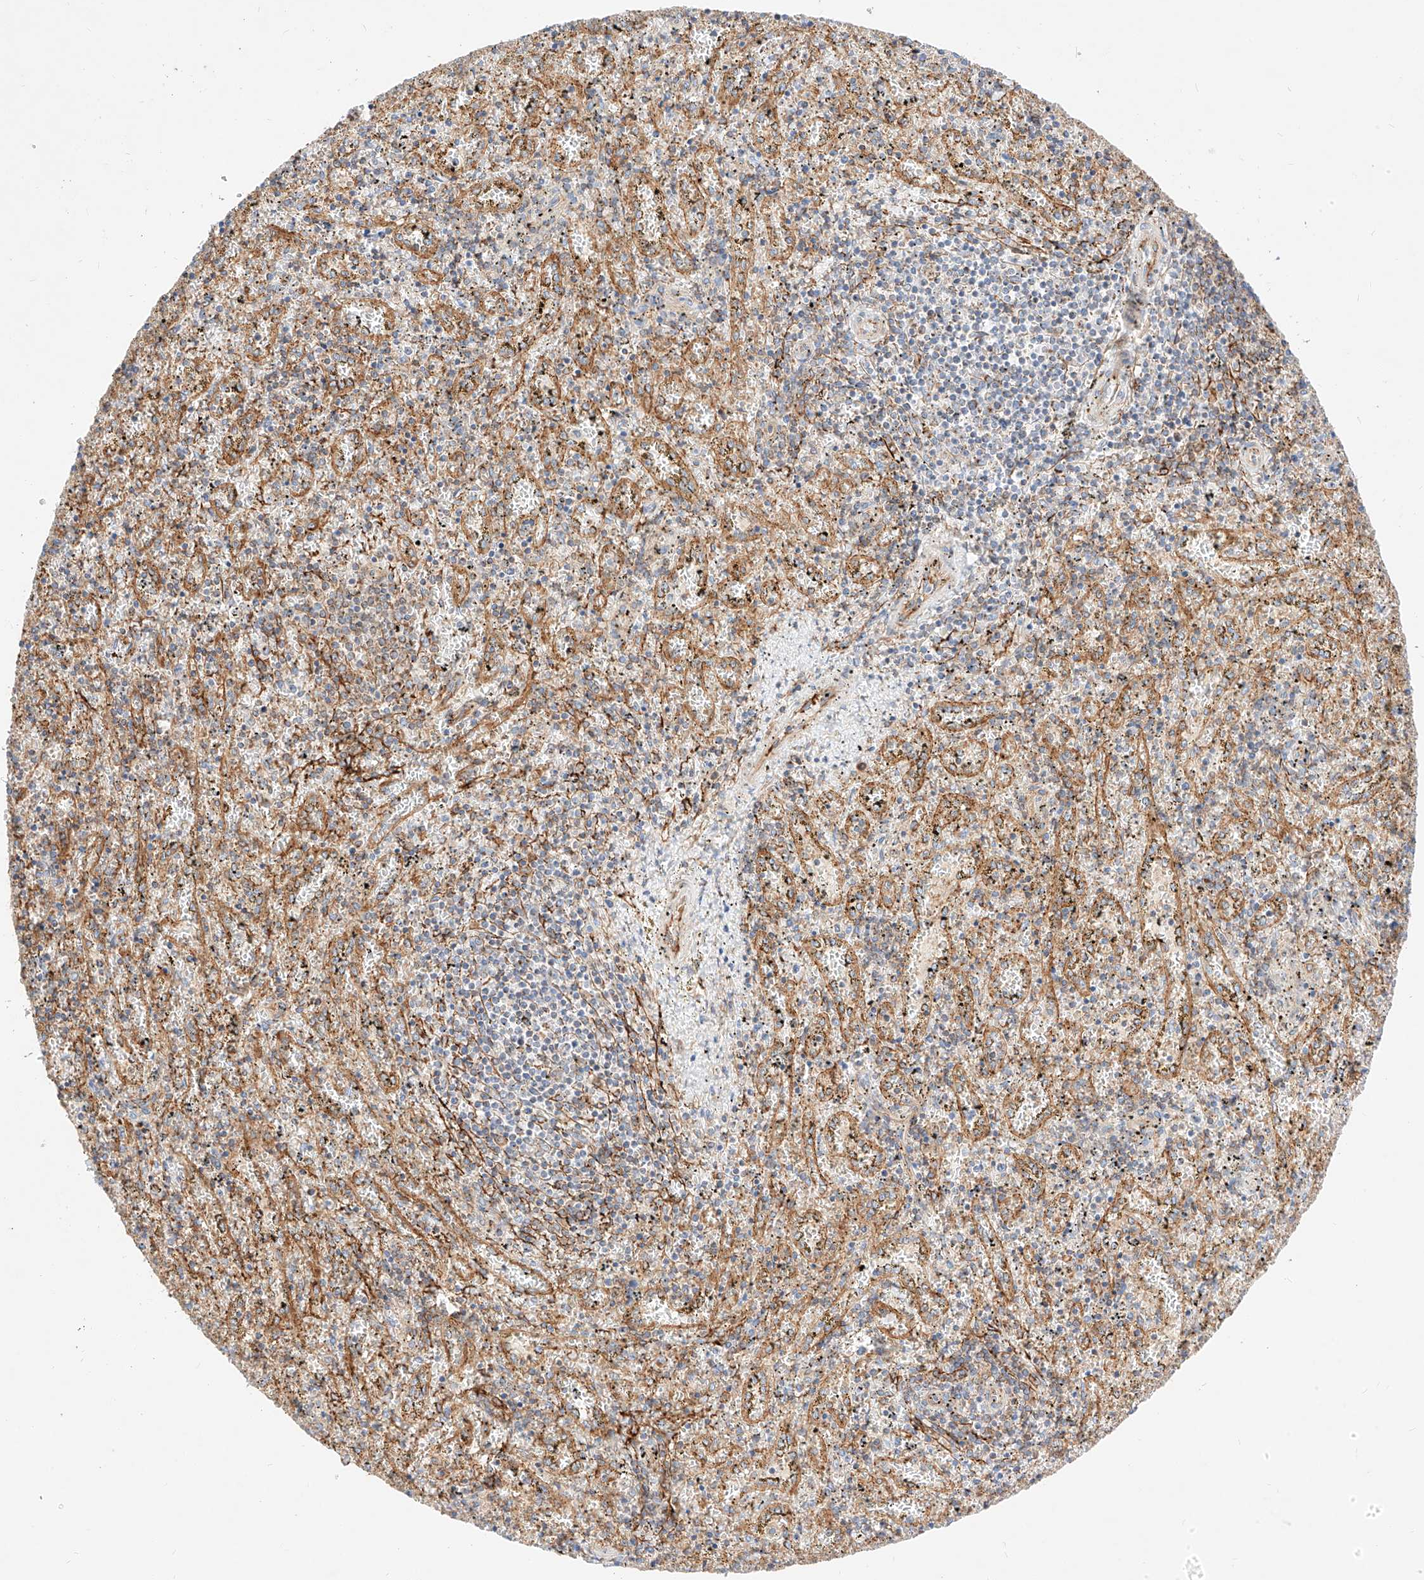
{"staining": {"intensity": "moderate", "quantity": "25%-75%", "location": "cytoplasmic/membranous,nuclear"}, "tissue": "spleen", "cell_type": "Cells in red pulp", "image_type": "normal", "snomed": [{"axis": "morphology", "description": "Normal tissue, NOS"}, {"axis": "topography", "description": "Spleen"}], "caption": "Unremarkable spleen exhibits moderate cytoplasmic/membranous,nuclear staining in about 25%-75% of cells in red pulp (Brightfield microscopy of DAB IHC at high magnification)..", "gene": "CSGALNACT2", "patient": {"sex": "male", "age": 11}}